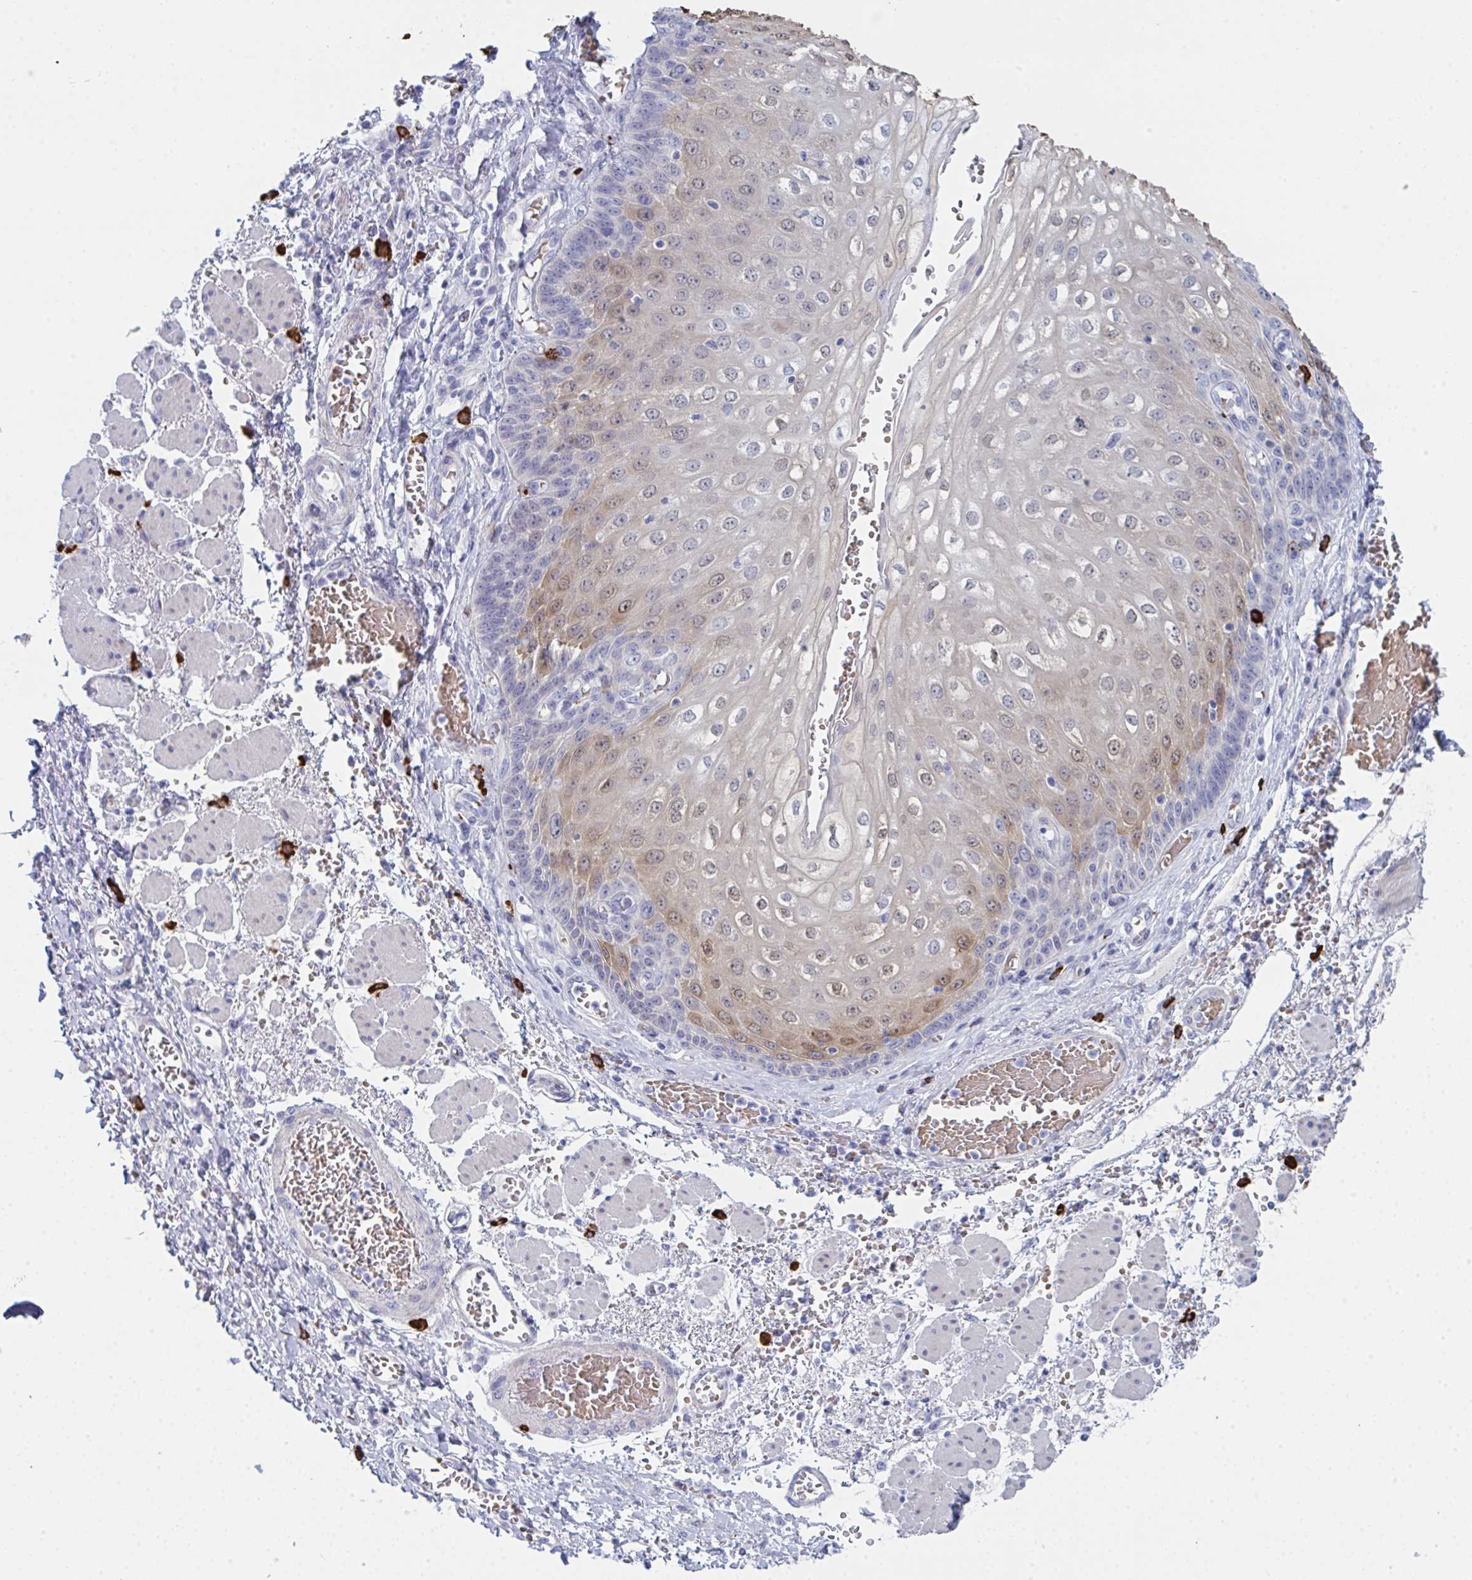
{"staining": {"intensity": "moderate", "quantity": "<25%", "location": "cytoplasmic/membranous,nuclear"}, "tissue": "esophagus", "cell_type": "Squamous epithelial cells", "image_type": "normal", "snomed": [{"axis": "morphology", "description": "Normal tissue, NOS"}, {"axis": "morphology", "description": "Adenocarcinoma, NOS"}, {"axis": "topography", "description": "Esophagus"}], "caption": "Benign esophagus demonstrates moderate cytoplasmic/membranous,nuclear positivity in approximately <25% of squamous epithelial cells, visualized by immunohistochemistry. (DAB (3,3'-diaminobenzidine) IHC with brightfield microscopy, high magnification).", "gene": "ZNF684", "patient": {"sex": "male", "age": 81}}